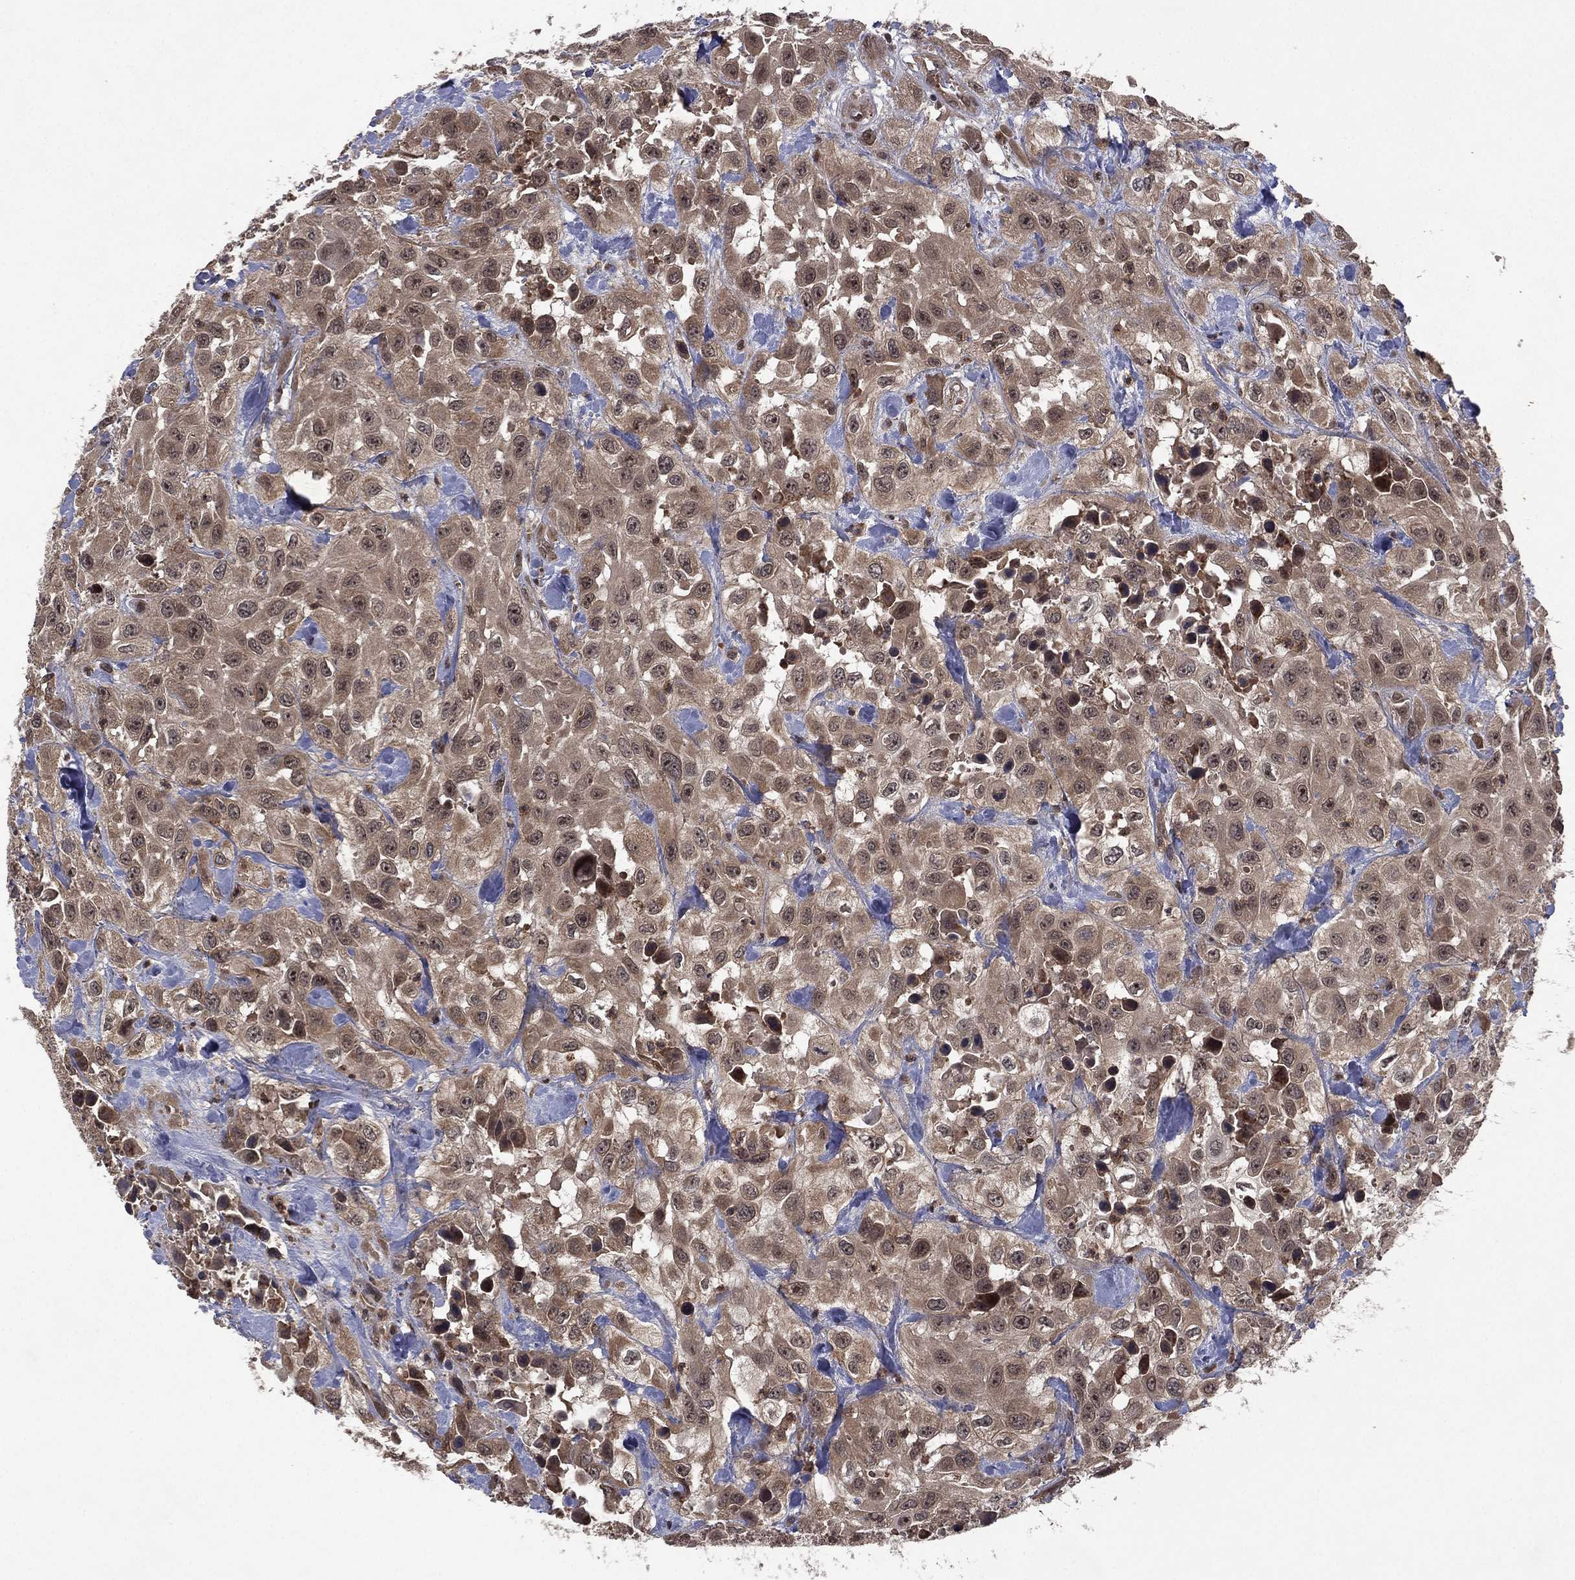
{"staining": {"intensity": "weak", "quantity": "25%-75%", "location": "cytoplasmic/membranous"}, "tissue": "urothelial cancer", "cell_type": "Tumor cells", "image_type": "cancer", "snomed": [{"axis": "morphology", "description": "Urothelial carcinoma, High grade"}, {"axis": "topography", "description": "Urinary bladder"}], "caption": "A brown stain shows weak cytoplasmic/membranous staining of a protein in urothelial carcinoma (high-grade) tumor cells.", "gene": "ATG4B", "patient": {"sex": "male", "age": 79}}